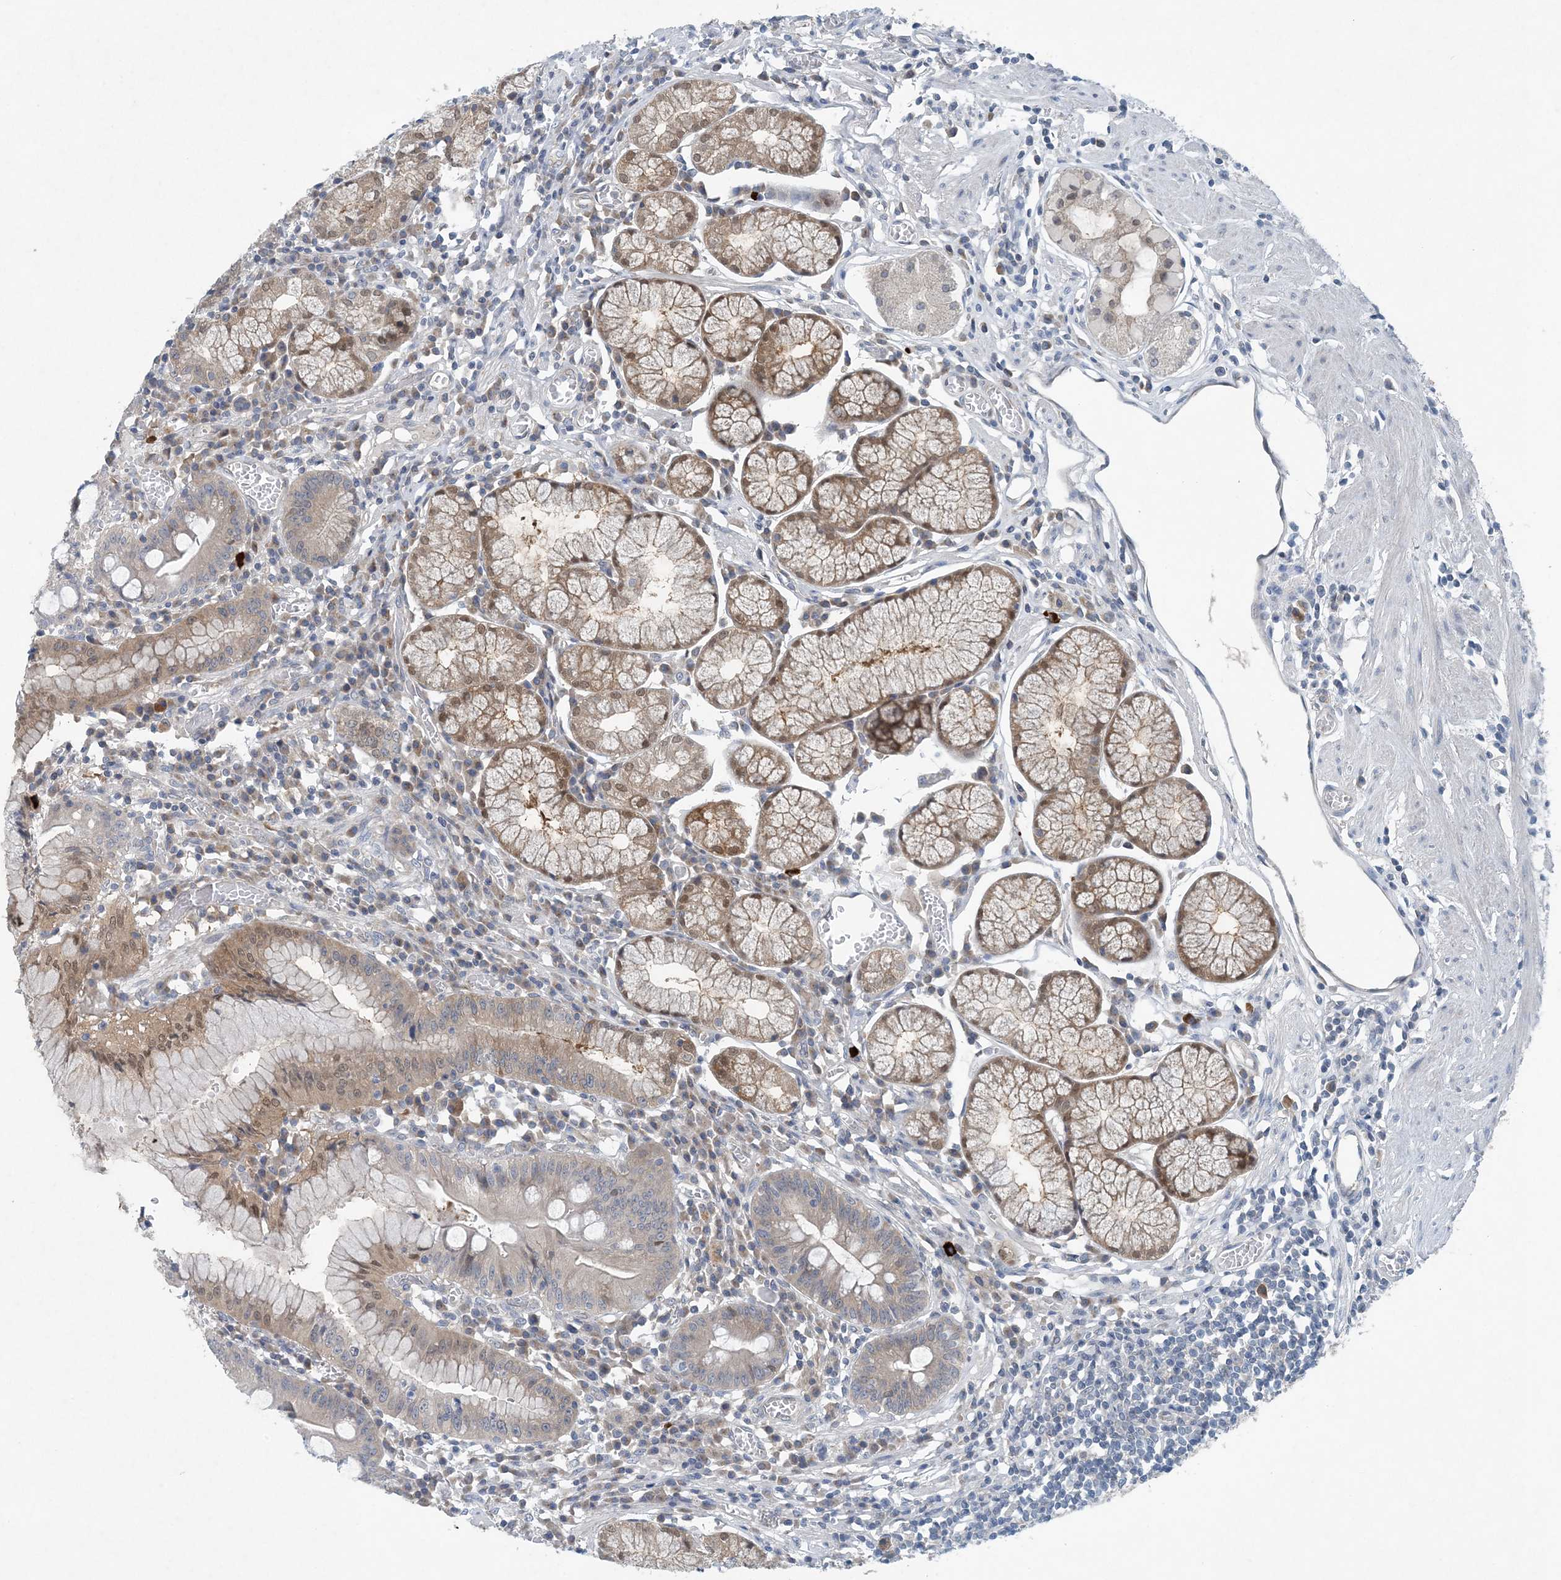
{"staining": {"intensity": "moderate", "quantity": "25%-75%", "location": "cytoplasmic/membranous,nuclear"}, "tissue": "stomach", "cell_type": "Glandular cells", "image_type": "normal", "snomed": [{"axis": "morphology", "description": "Normal tissue, NOS"}, {"axis": "topography", "description": "Stomach"}], "caption": "A micrograph showing moderate cytoplasmic/membranous,nuclear staining in about 25%-75% of glandular cells in benign stomach, as visualized by brown immunohistochemical staining.", "gene": "HIKESHI", "patient": {"sex": "male", "age": 55}}